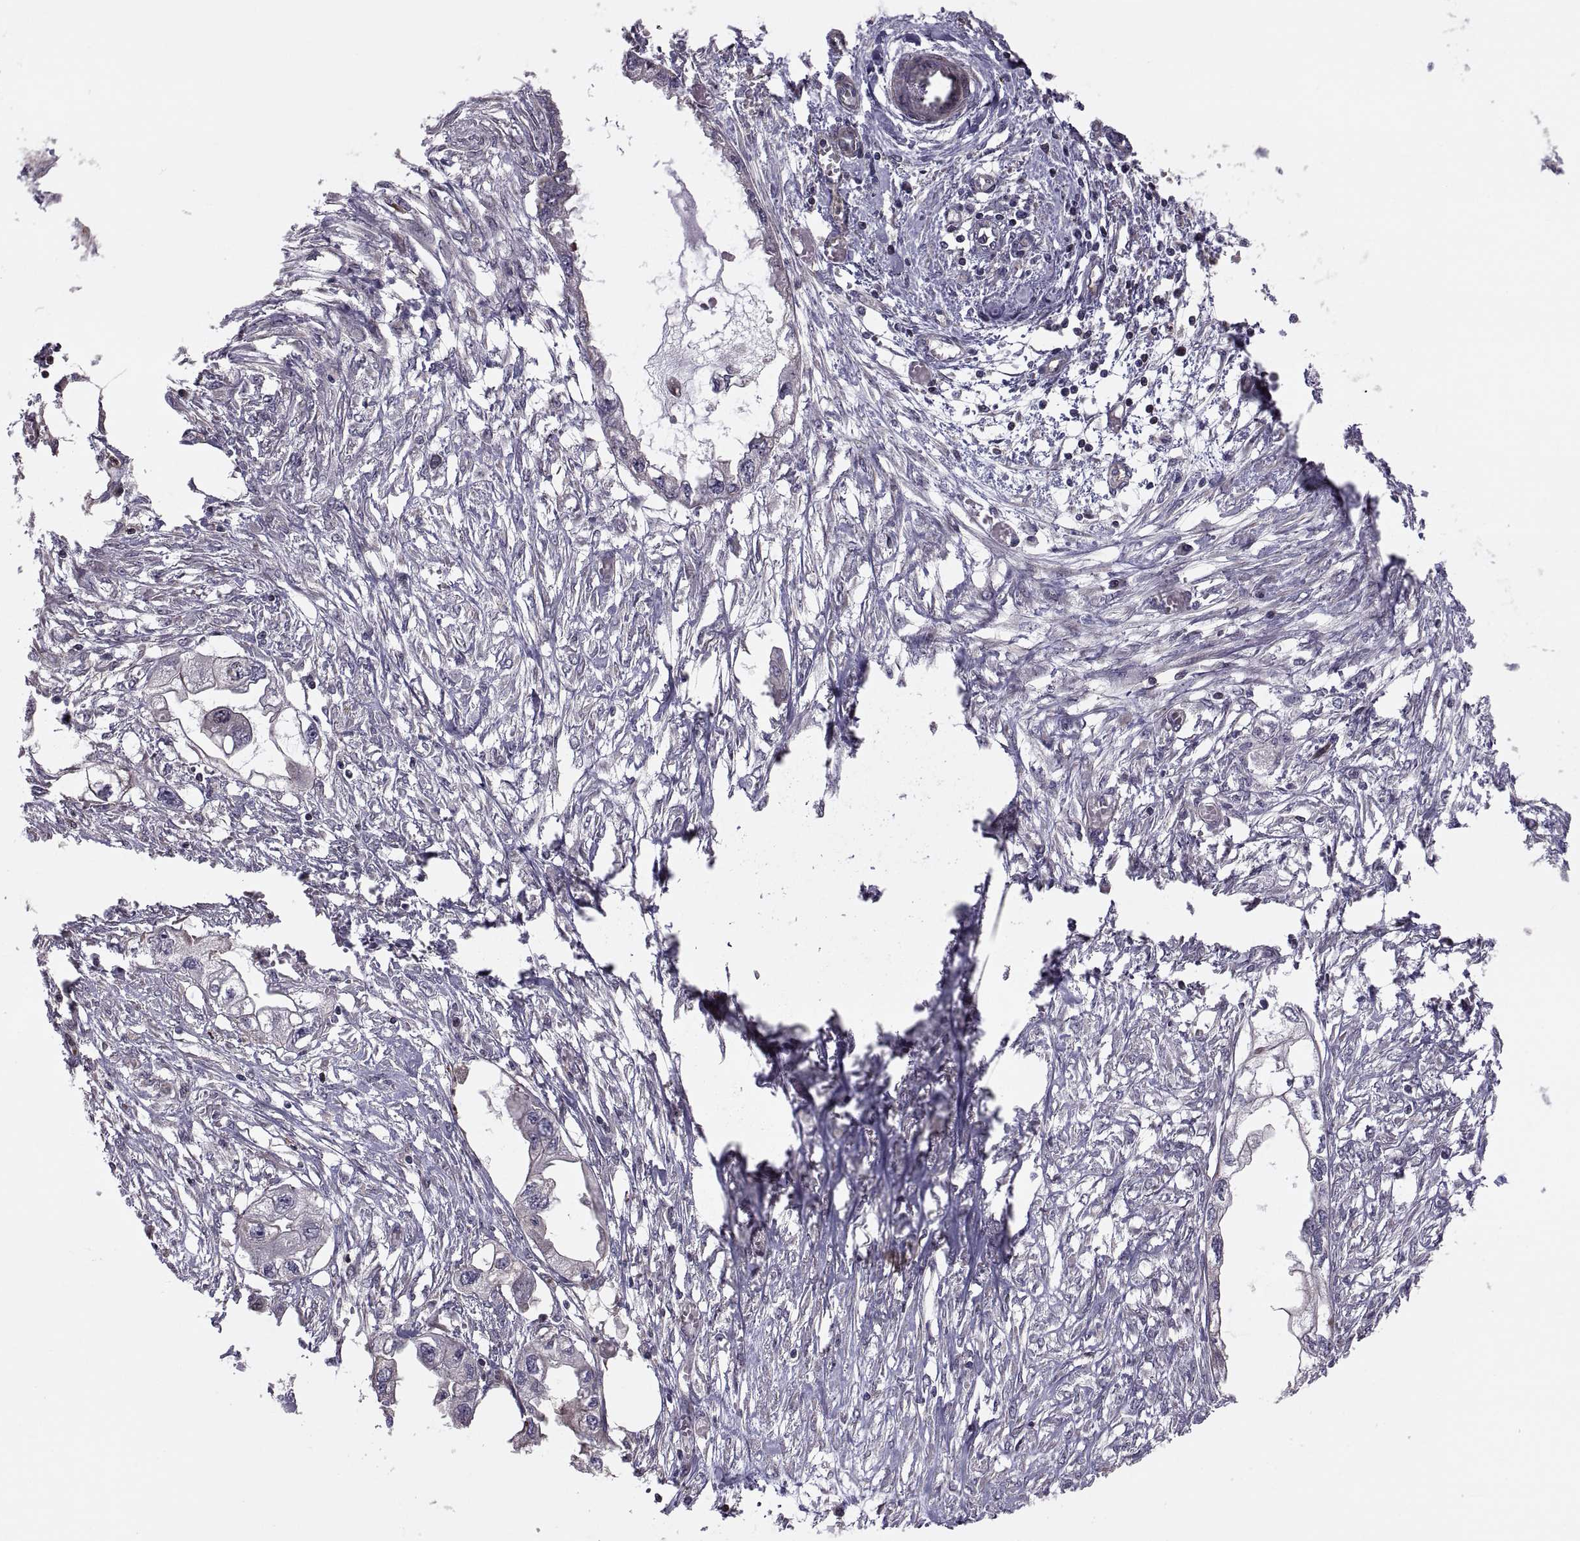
{"staining": {"intensity": "moderate", "quantity": "<25%", "location": "cytoplasmic/membranous"}, "tissue": "endometrial cancer", "cell_type": "Tumor cells", "image_type": "cancer", "snomed": [{"axis": "morphology", "description": "Adenocarcinoma, NOS"}, {"axis": "morphology", "description": "Adenocarcinoma, metastatic, NOS"}, {"axis": "topography", "description": "Adipose tissue"}, {"axis": "topography", "description": "Endometrium"}], "caption": "Protein analysis of metastatic adenocarcinoma (endometrial) tissue shows moderate cytoplasmic/membranous staining in about <25% of tumor cells. The protein of interest is stained brown, and the nuclei are stained in blue (DAB (3,3'-diaminobenzidine) IHC with brightfield microscopy, high magnification).", "gene": "ANO1", "patient": {"sex": "female", "age": 67}}